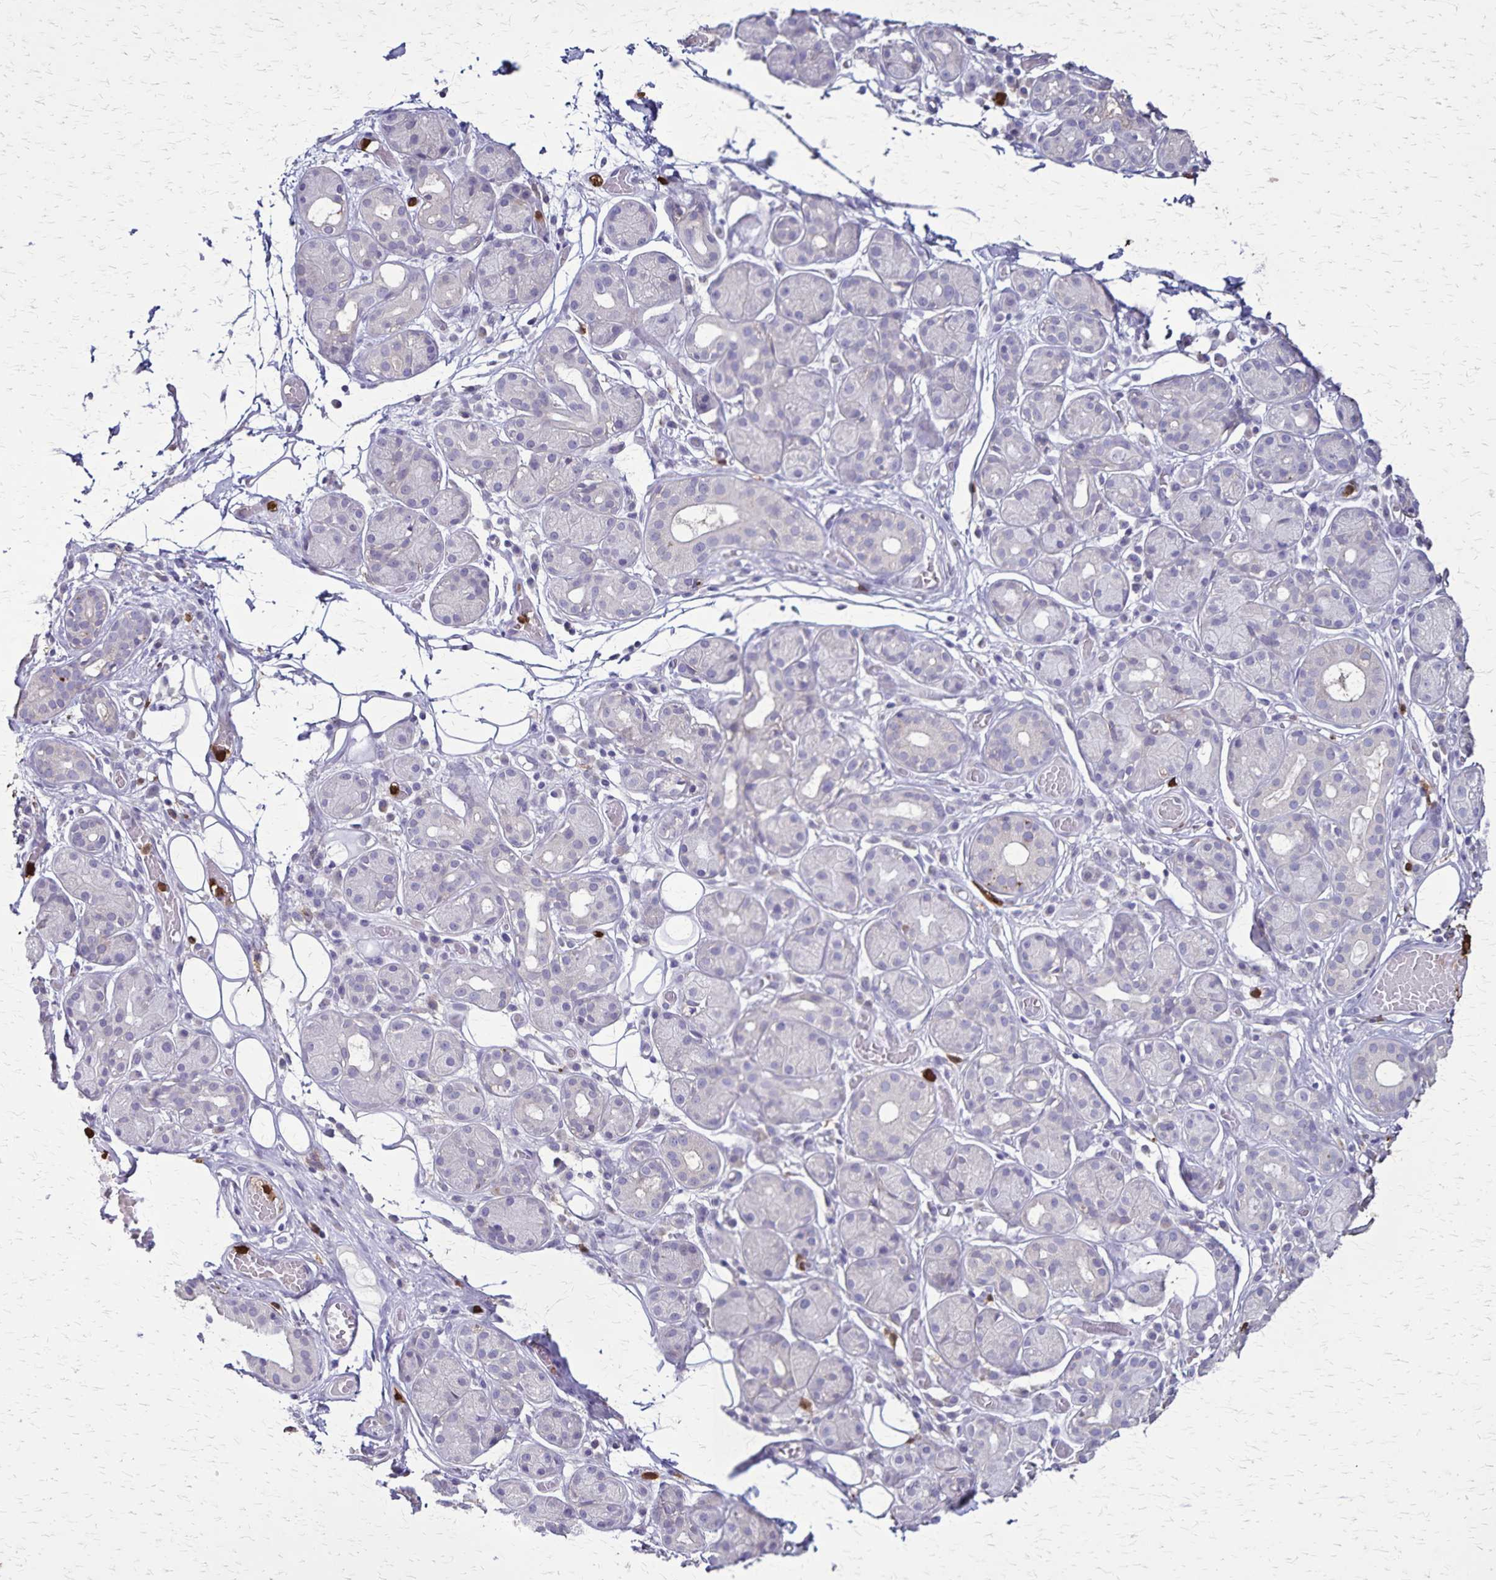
{"staining": {"intensity": "negative", "quantity": "none", "location": "none"}, "tissue": "salivary gland", "cell_type": "Glandular cells", "image_type": "normal", "snomed": [{"axis": "morphology", "description": "Normal tissue, NOS"}, {"axis": "topography", "description": "Salivary gland"}, {"axis": "topography", "description": "Peripheral nerve tissue"}], "caption": "IHC photomicrograph of unremarkable salivary gland stained for a protein (brown), which displays no expression in glandular cells.", "gene": "ULBP3", "patient": {"sex": "male", "age": 71}}